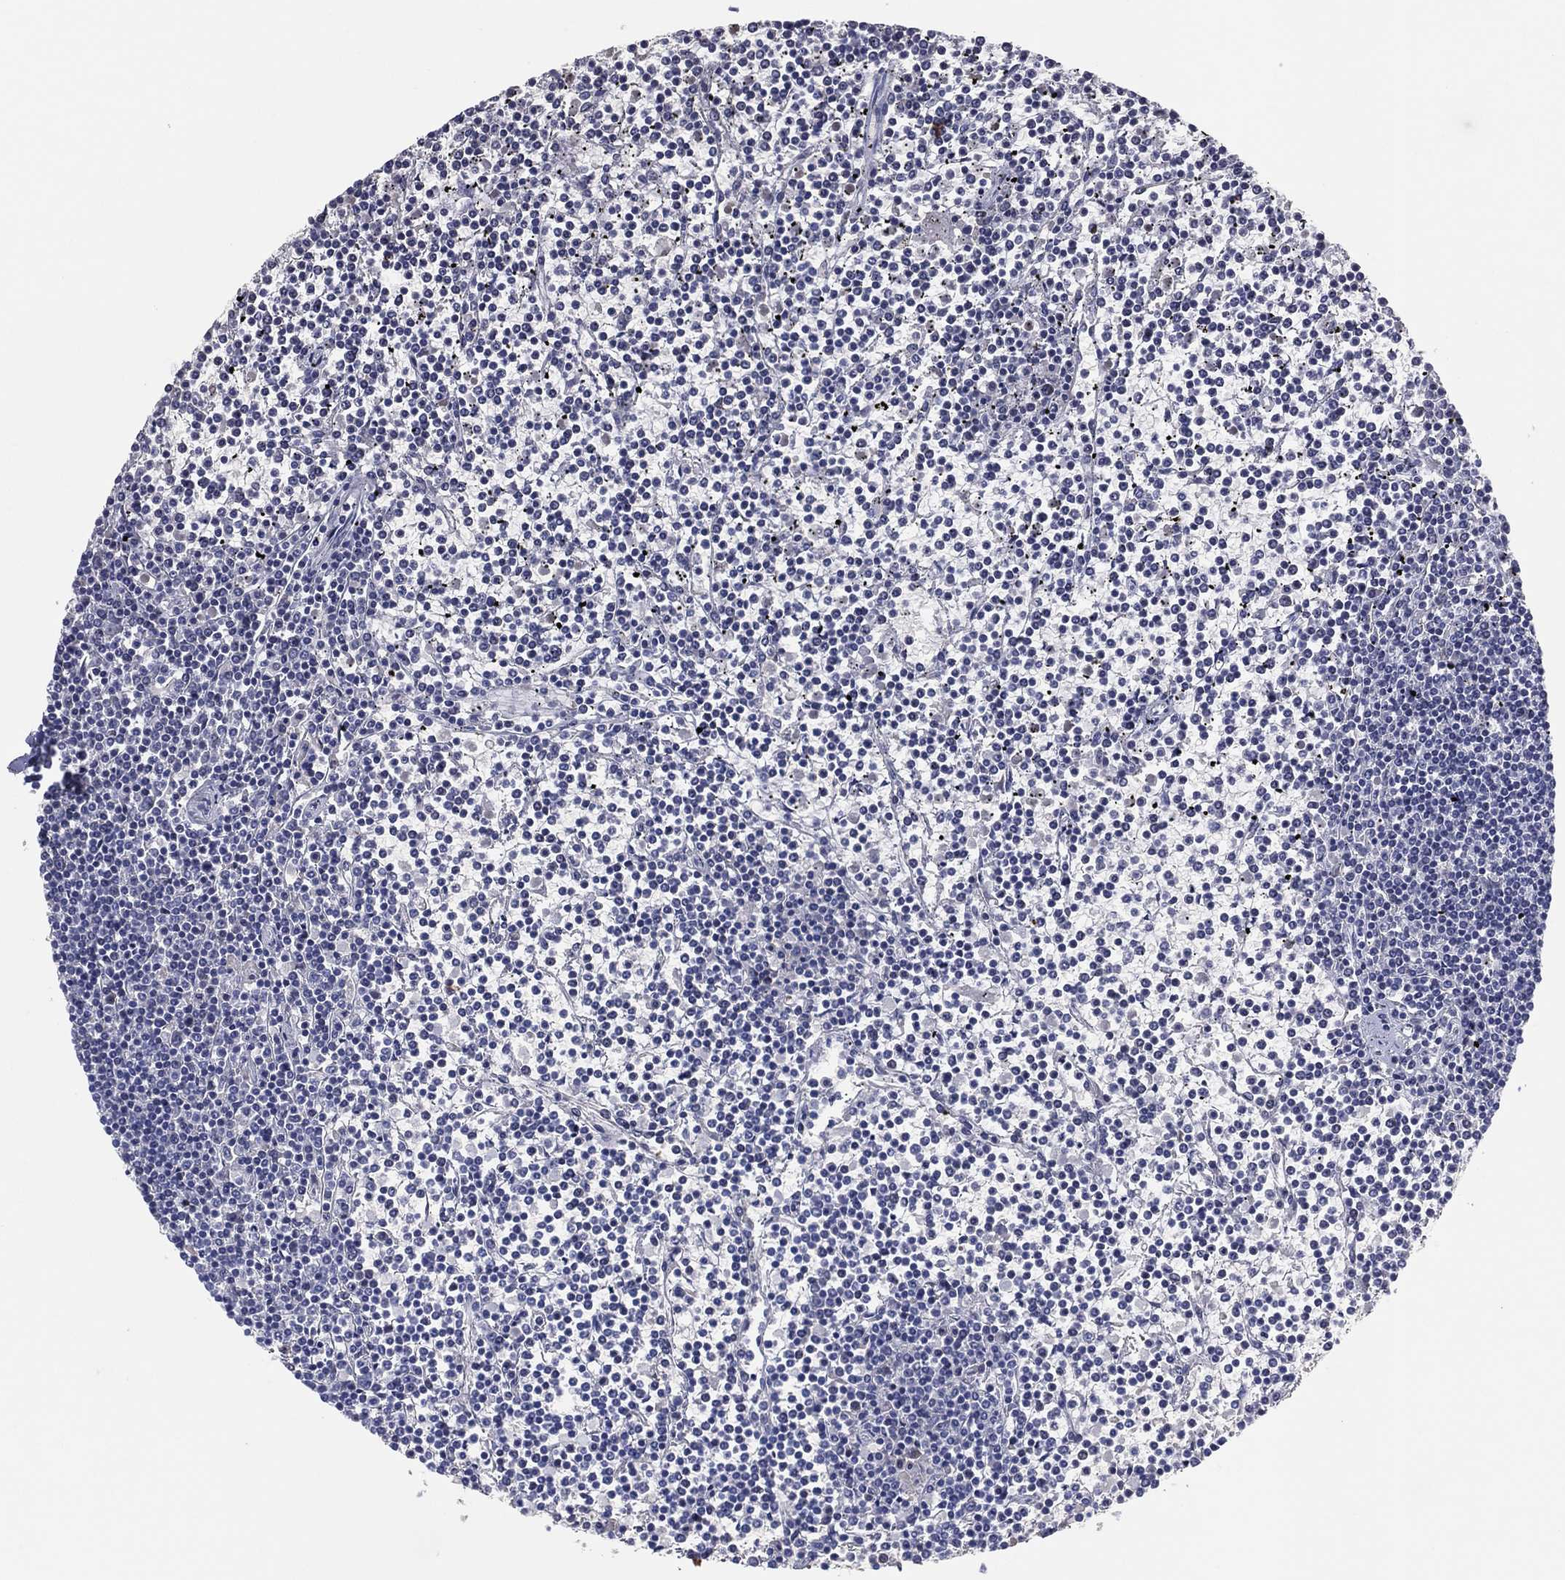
{"staining": {"intensity": "negative", "quantity": "none", "location": "none"}, "tissue": "lymphoma", "cell_type": "Tumor cells", "image_type": "cancer", "snomed": [{"axis": "morphology", "description": "Malignant lymphoma, non-Hodgkin's type, Low grade"}, {"axis": "topography", "description": "Spleen"}], "caption": "Immunohistochemistry photomicrograph of neoplastic tissue: malignant lymphoma, non-Hodgkin's type (low-grade) stained with DAB (3,3'-diaminobenzidine) reveals no significant protein staining in tumor cells.", "gene": "HEATR4", "patient": {"sex": "female", "age": 19}}